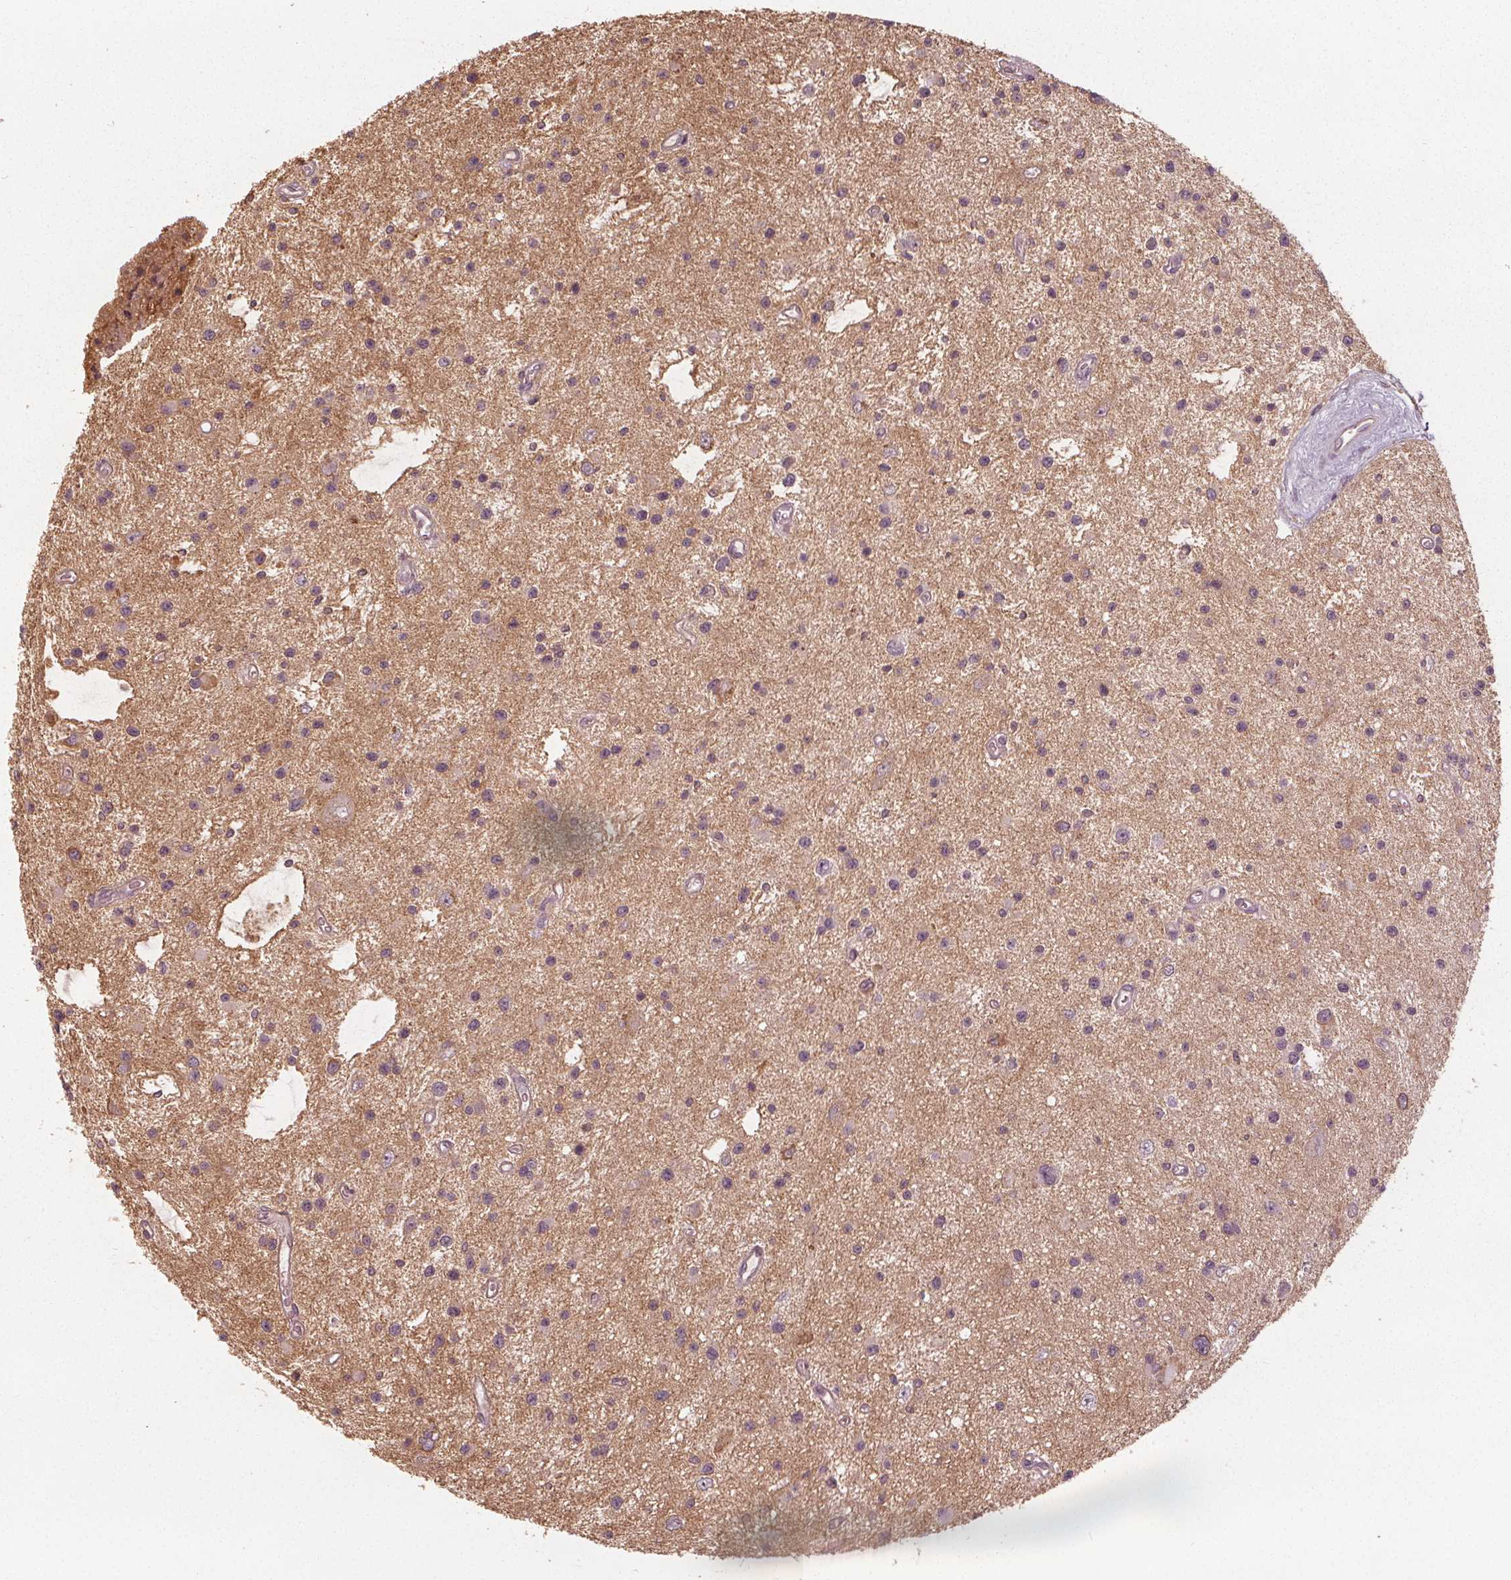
{"staining": {"intensity": "weak", "quantity": "<25%", "location": "cytoplasmic/membranous"}, "tissue": "glioma", "cell_type": "Tumor cells", "image_type": "cancer", "snomed": [{"axis": "morphology", "description": "Glioma, malignant, Low grade"}, {"axis": "topography", "description": "Brain"}], "caption": "IHC photomicrograph of neoplastic tissue: human low-grade glioma (malignant) stained with DAB shows no significant protein expression in tumor cells.", "gene": "GNB2", "patient": {"sex": "male", "age": 43}}